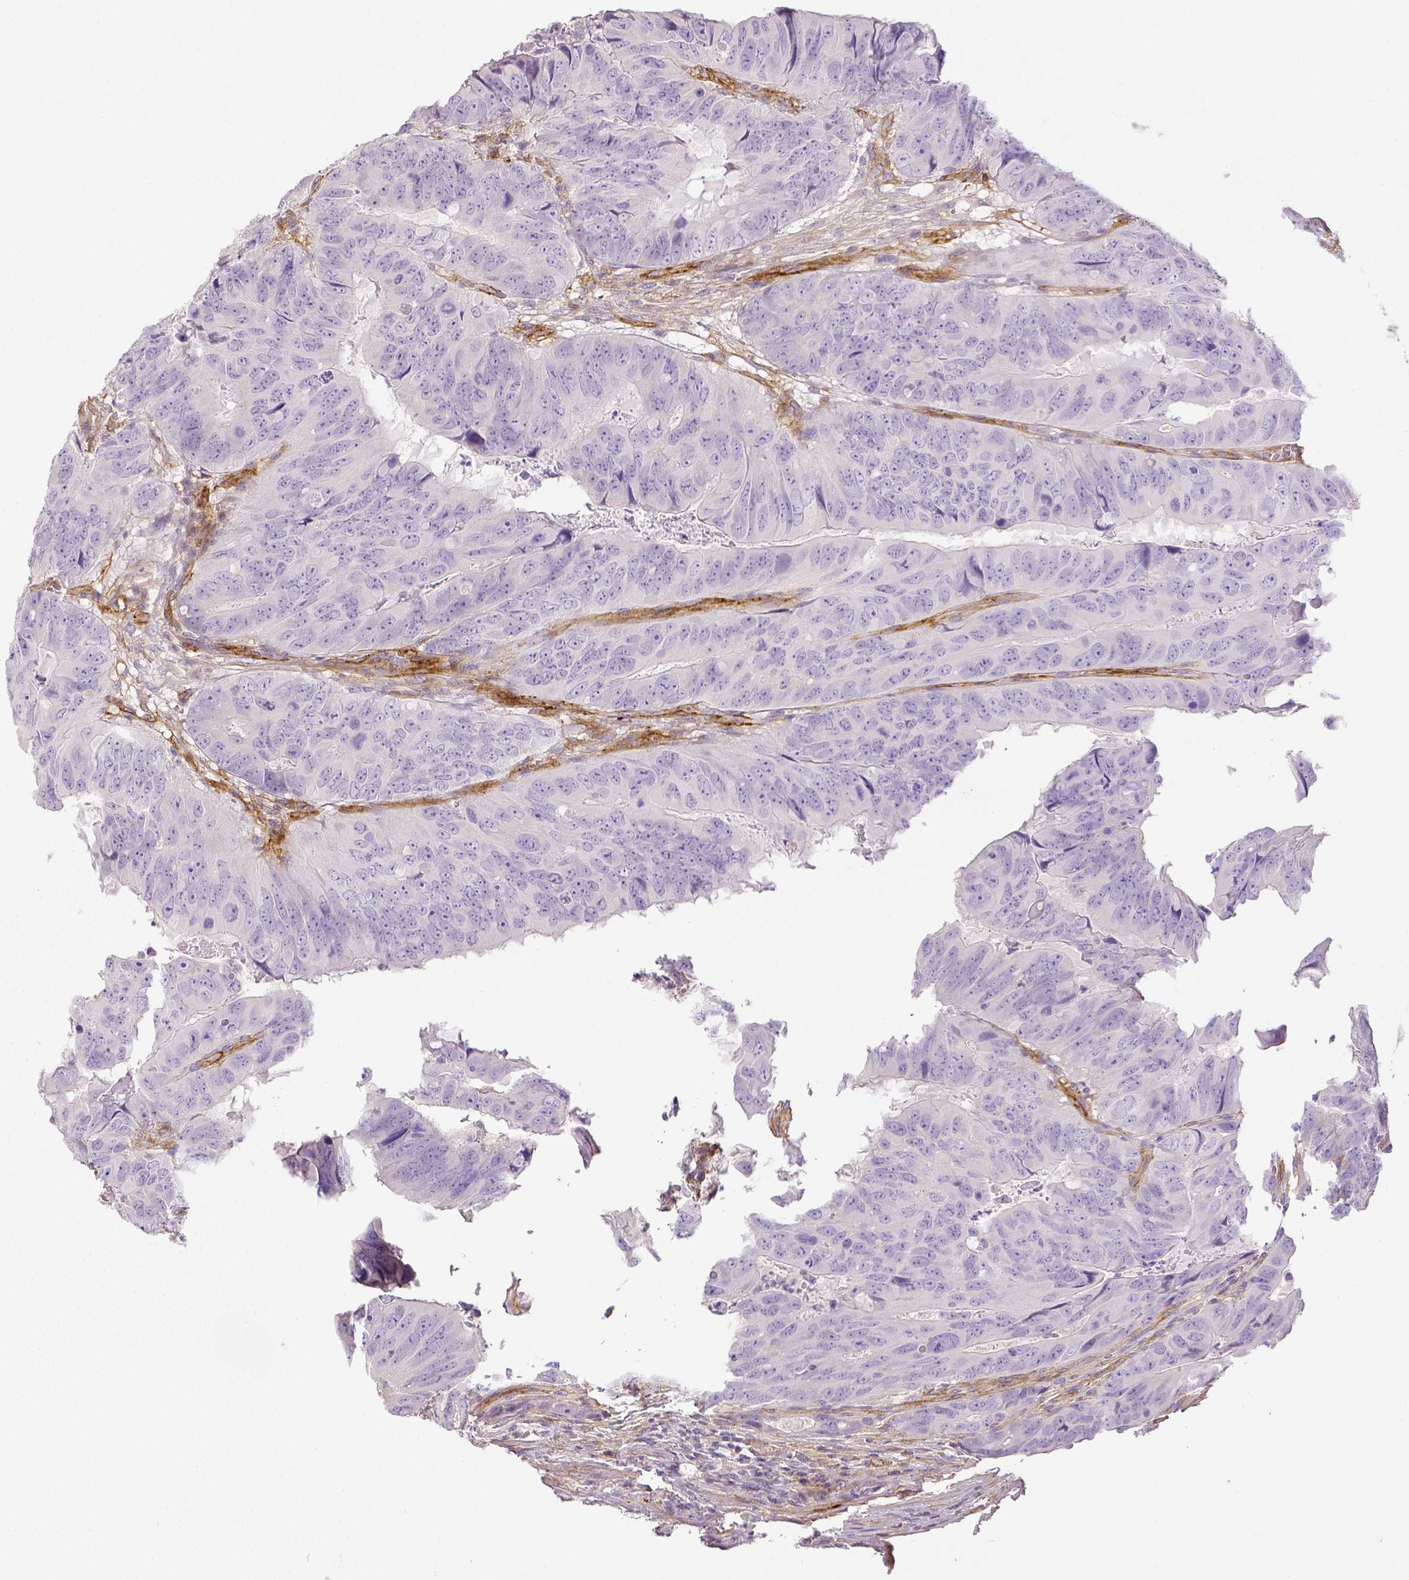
{"staining": {"intensity": "negative", "quantity": "none", "location": "none"}, "tissue": "colorectal cancer", "cell_type": "Tumor cells", "image_type": "cancer", "snomed": [{"axis": "morphology", "description": "Adenocarcinoma, NOS"}, {"axis": "topography", "description": "Colon"}], "caption": "This is an IHC micrograph of human colorectal cancer. There is no positivity in tumor cells.", "gene": "THY1", "patient": {"sex": "male", "age": 79}}